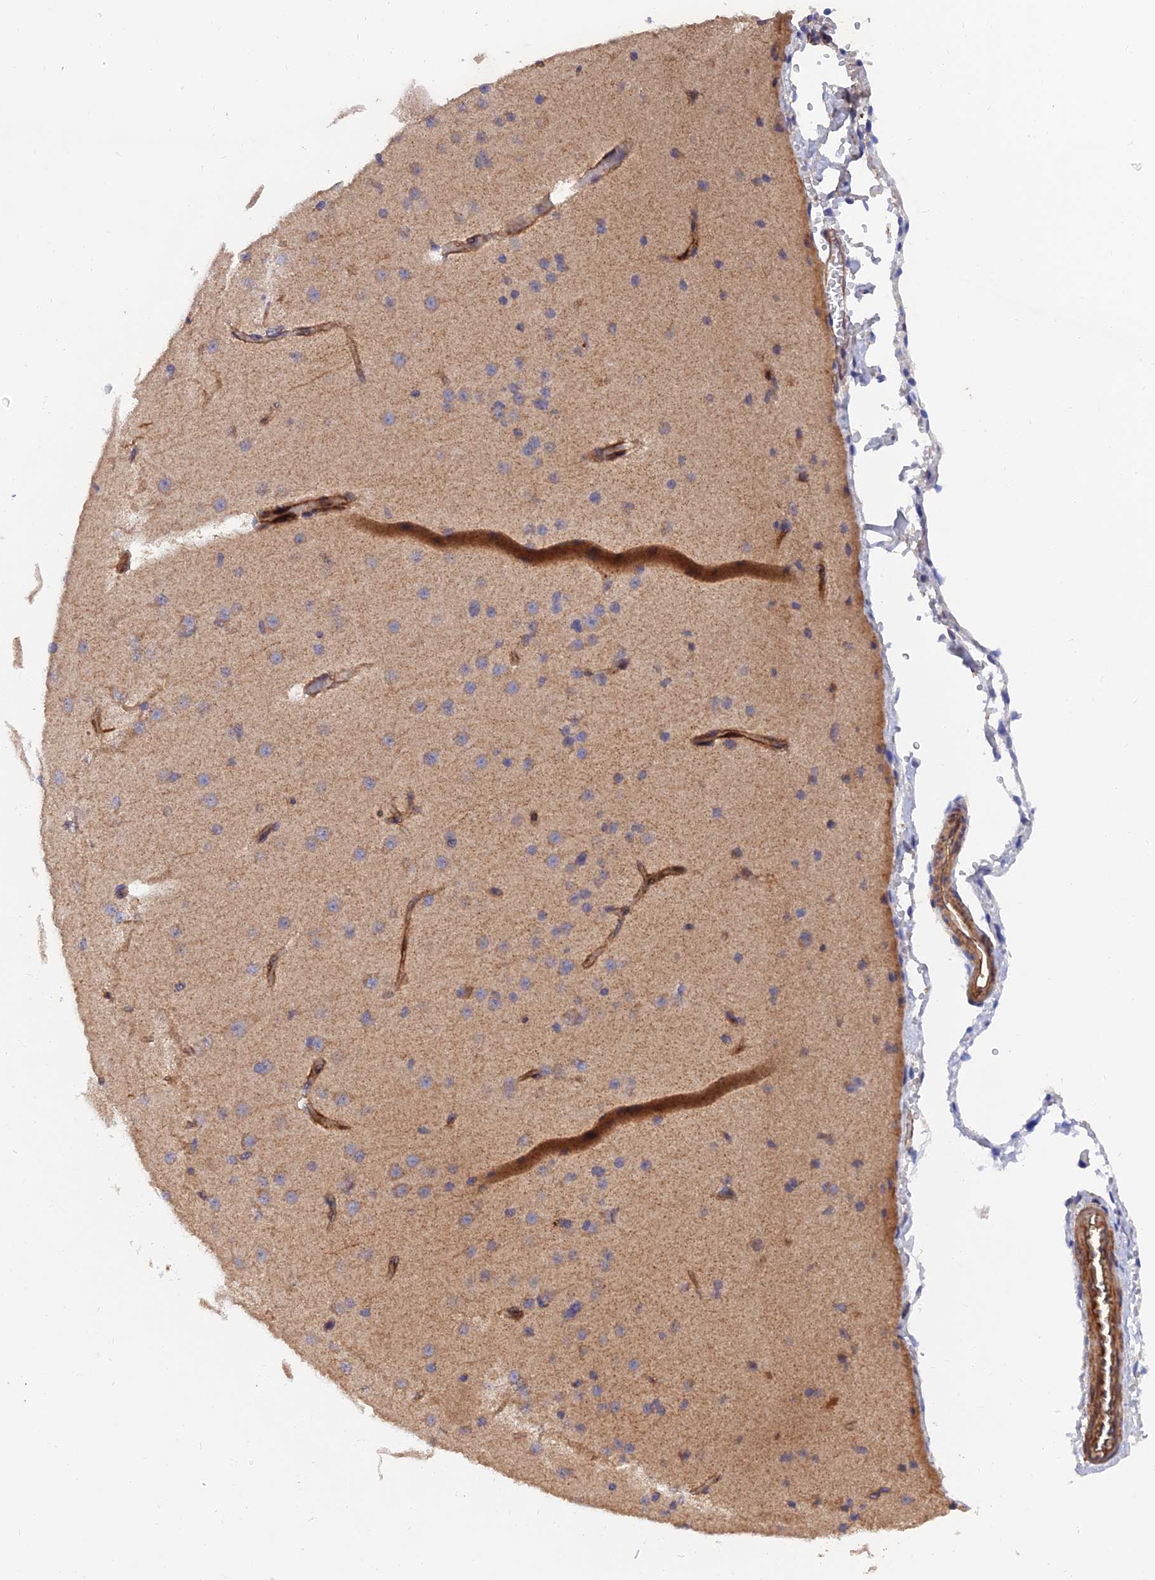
{"staining": {"intensity": "moderate", "quantity": ">75%", "location": "cytoplasmic/membranous"}, "tissue": "cerebral cortex", "cell_type": "Endothelial cells", "image_type": "normal", "snomed": [{"axis": "morphology", "description": "Normal tissue, NOS"}, {"axis": "morphology", "description": "Developmental malformation"}, {"axis": "topography", "description": "Cerebral cortex"}], "caption": "Immunohistochemistry histopathology image of normal cerebral cortex: cerebral cortex stained using IHC displays medium levels of moderate protein expression localized specifically in the cytoplasmic/membranous of endothelial cells, appearing as a cytoplasmic/membranous brown color.", "gene": "SLC38A11", "patient": {"sex": "female", "age": 30}}